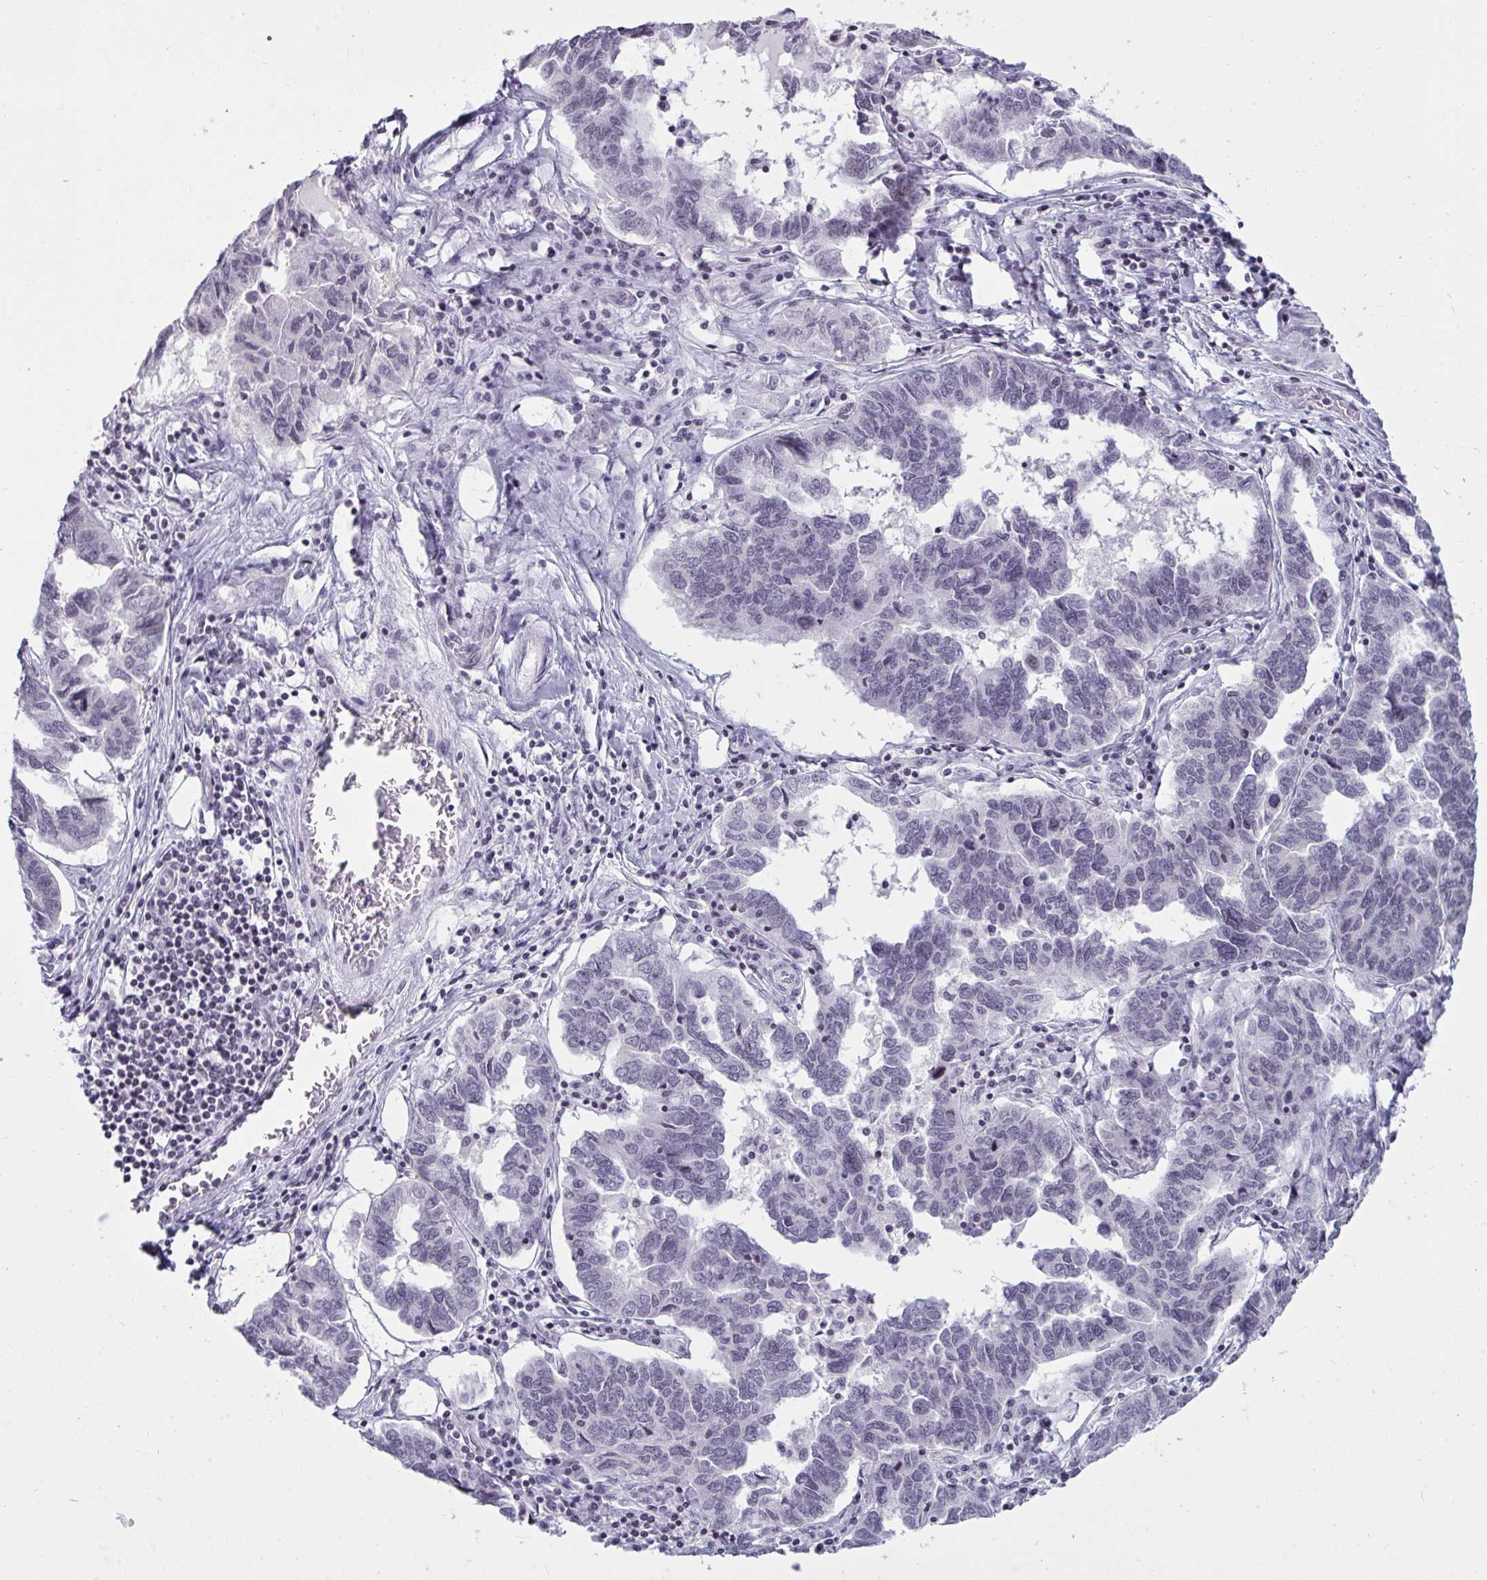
{"staining": {"intensity": "negative", "quantity": "none", "location": "none"}, "tissue": "ovarian cancer", "cell_type": "Tumor cells", "image_type": "cancer", "snomed": [{"axis": "morphology", "description": "Cystadenocarcinoma, serous, NOS"}, {"axis": "topography", "description": "Ovary"}], "caption": "Tumor cells show no significant positivity in ovarian cancer (serous cystadenocarcinoma).", "gene": "TBC1D4", "patient": {"sex": "female", "age": 64}}